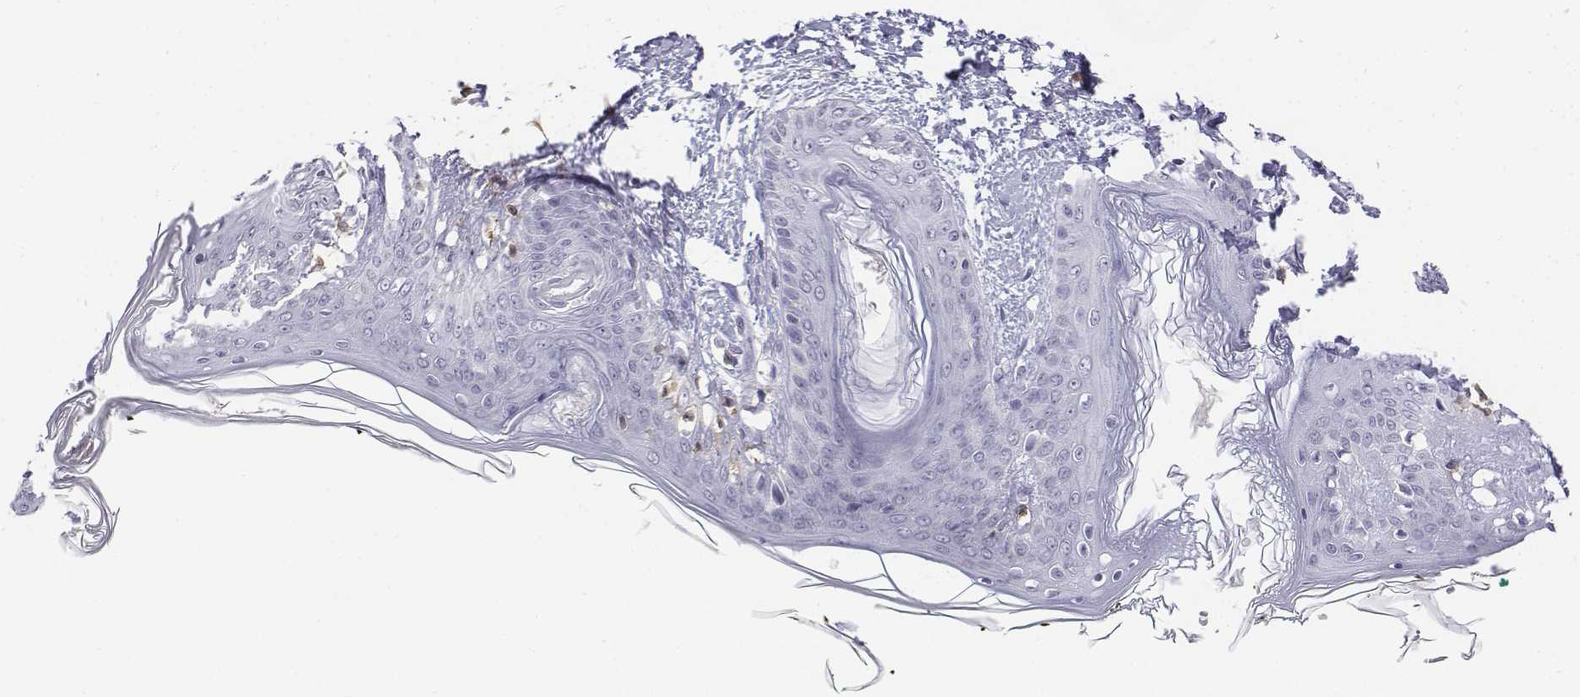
{"staining": {"intensity": "negative", "quantity": "none", "location": "none"}, "tissue": "skin", "cell_type": "Fibroblasts", "image_type": "normal", "snomed": [{"axis": "morphology", "description": "Normal tissue, NOS"}, {"axis": "topography", "description": "Skin"}], "caption": "A high-resolution photomicrograph shows immunohistochemistry staining of unremarkable skin, which exhibits no significant expression in fibroblasts.", "gene": "CD3E", "patient": {"sex": "female", "age": 34}}